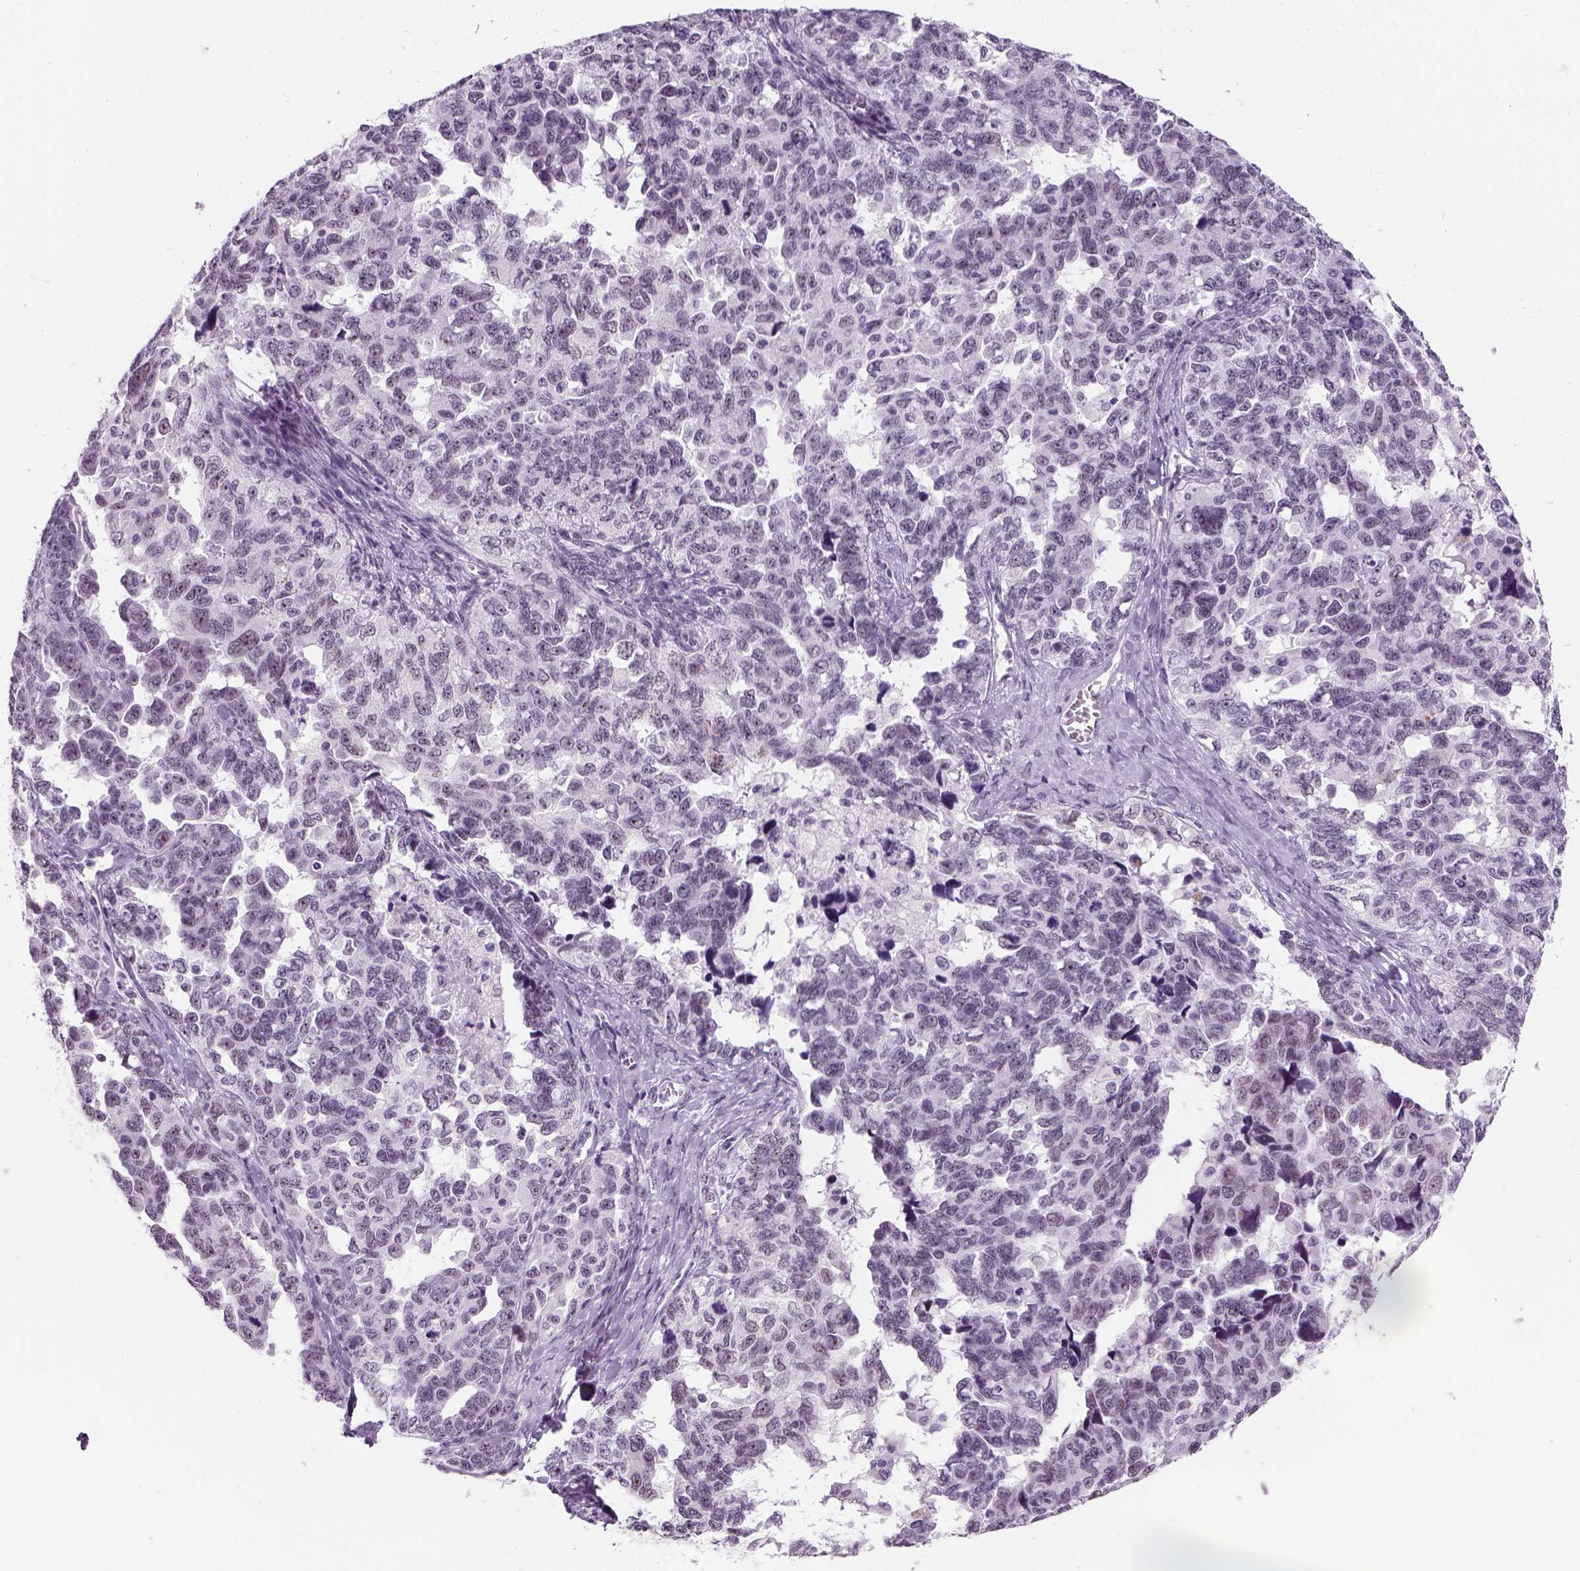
{"staining": {"intensity": "negative", "quantity": "none", "location": "none"}, "tissue": "ovarian cancer", "cell_type": "Tumor cells", "image_type": "cancer", "snomed": [{"axis": "morphology", "description": "Cystadenocarcinoma, serous, NOS"}, {"axis": "topography", "description": "Ovary"}], "caption": "A high-resolution histopathology image shows immunohistochemistry (IHC) staining of ovarian serous cystadenocarcinoma, which displays no significant expression in tumor cells.", "gene": "ZNF865", "patient": {"sex": "female", "age": 69}}